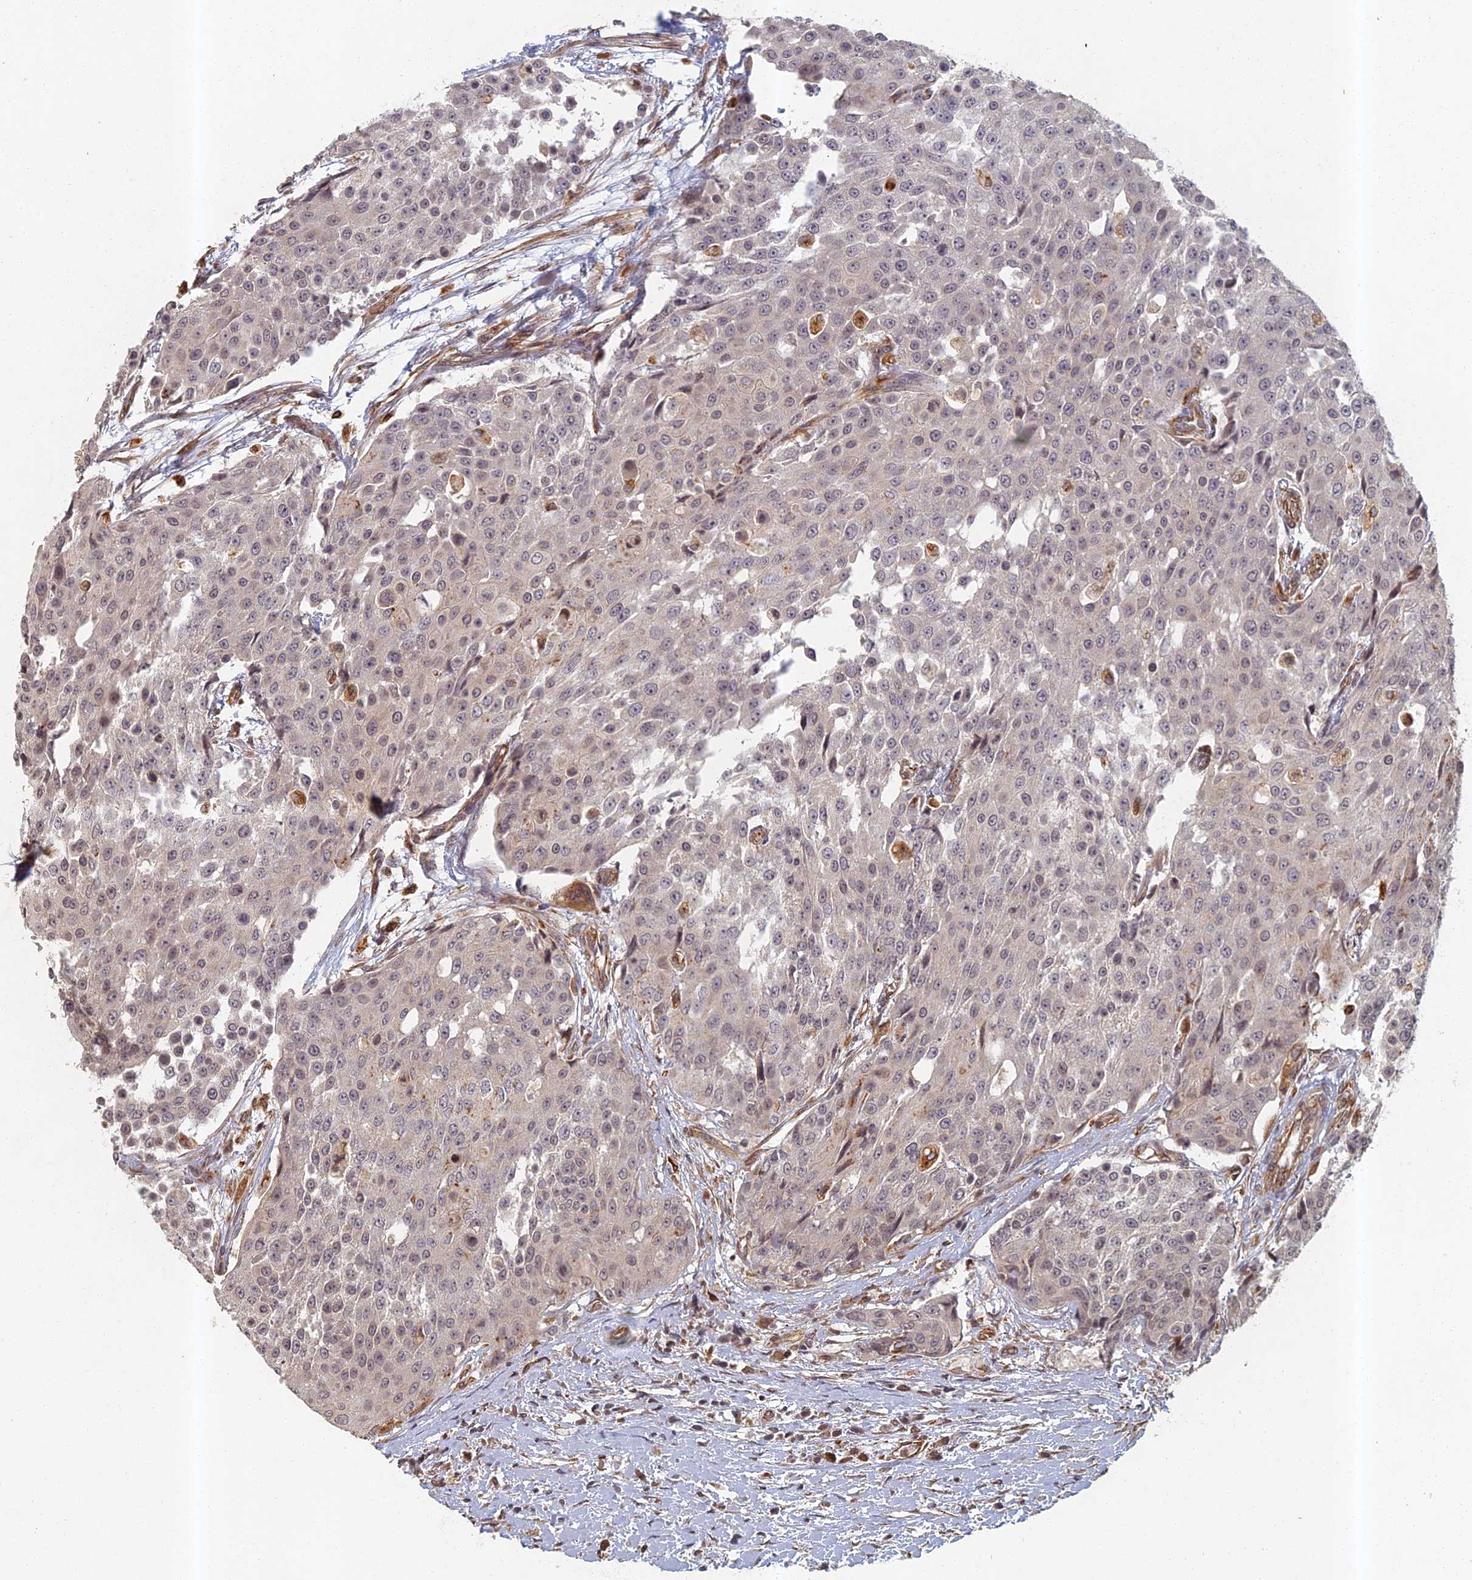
{"staining": {"intensity": "negative", "quantity": "none", "location": "none"}, "tissue": "urothelial cancer", "cell_type": "Tumor cells", "image_type": "cancer", "snomed": [{"axis": "morphology", "description": "Urothelial carcinoma, High grade"}, {"axis": "topography", "description": "Urinary bladder"}], "caption": "DAB immunohistochemical staining of human high-grade urothelial carcinoma displays no significant expression in tumor cells. (DAB immunohistochemistry (IHC), high magnification).", "gene": "ABCB10", "patient": {"sex": "female", "age": 63}}